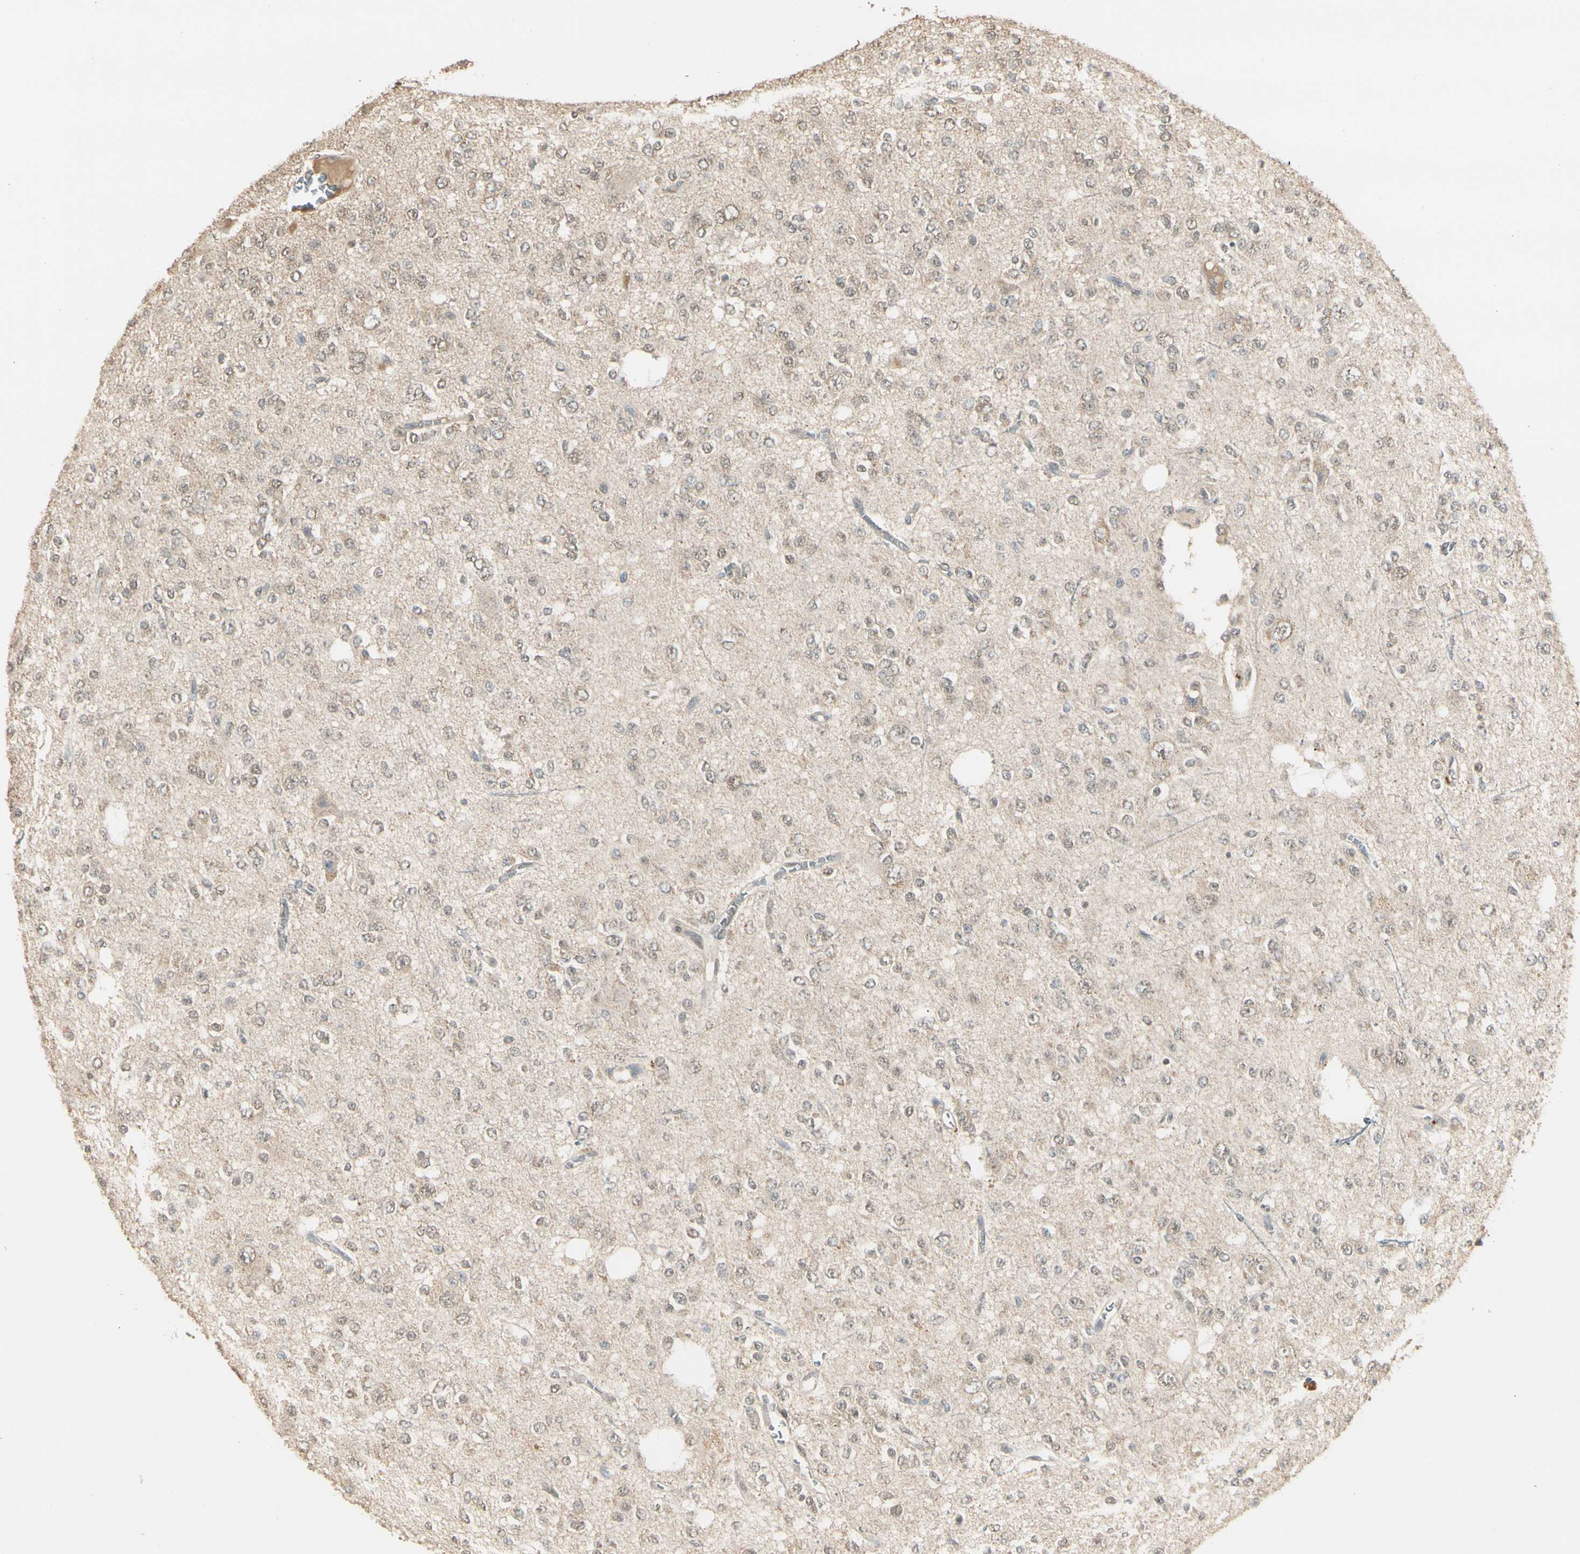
{"staining": {"intensity": "weak", "quantity": "<25%", "location": "cytoplasmic/membranous"}, "tissue": "glioma", "cell_type": "Tumor cells", "image_type": "cancer", "snomed": [{"axis": "morphology", "description": "Glioma, malignant, Low grade"}, {"axis": "topography", "description": "Brain"}], "caption": "There is no significant positivity in tumor cells of glioma. (DAB IHC, high magnification).", "gene": "SGCA", "patient": {"sex": "male", "age": 38}}